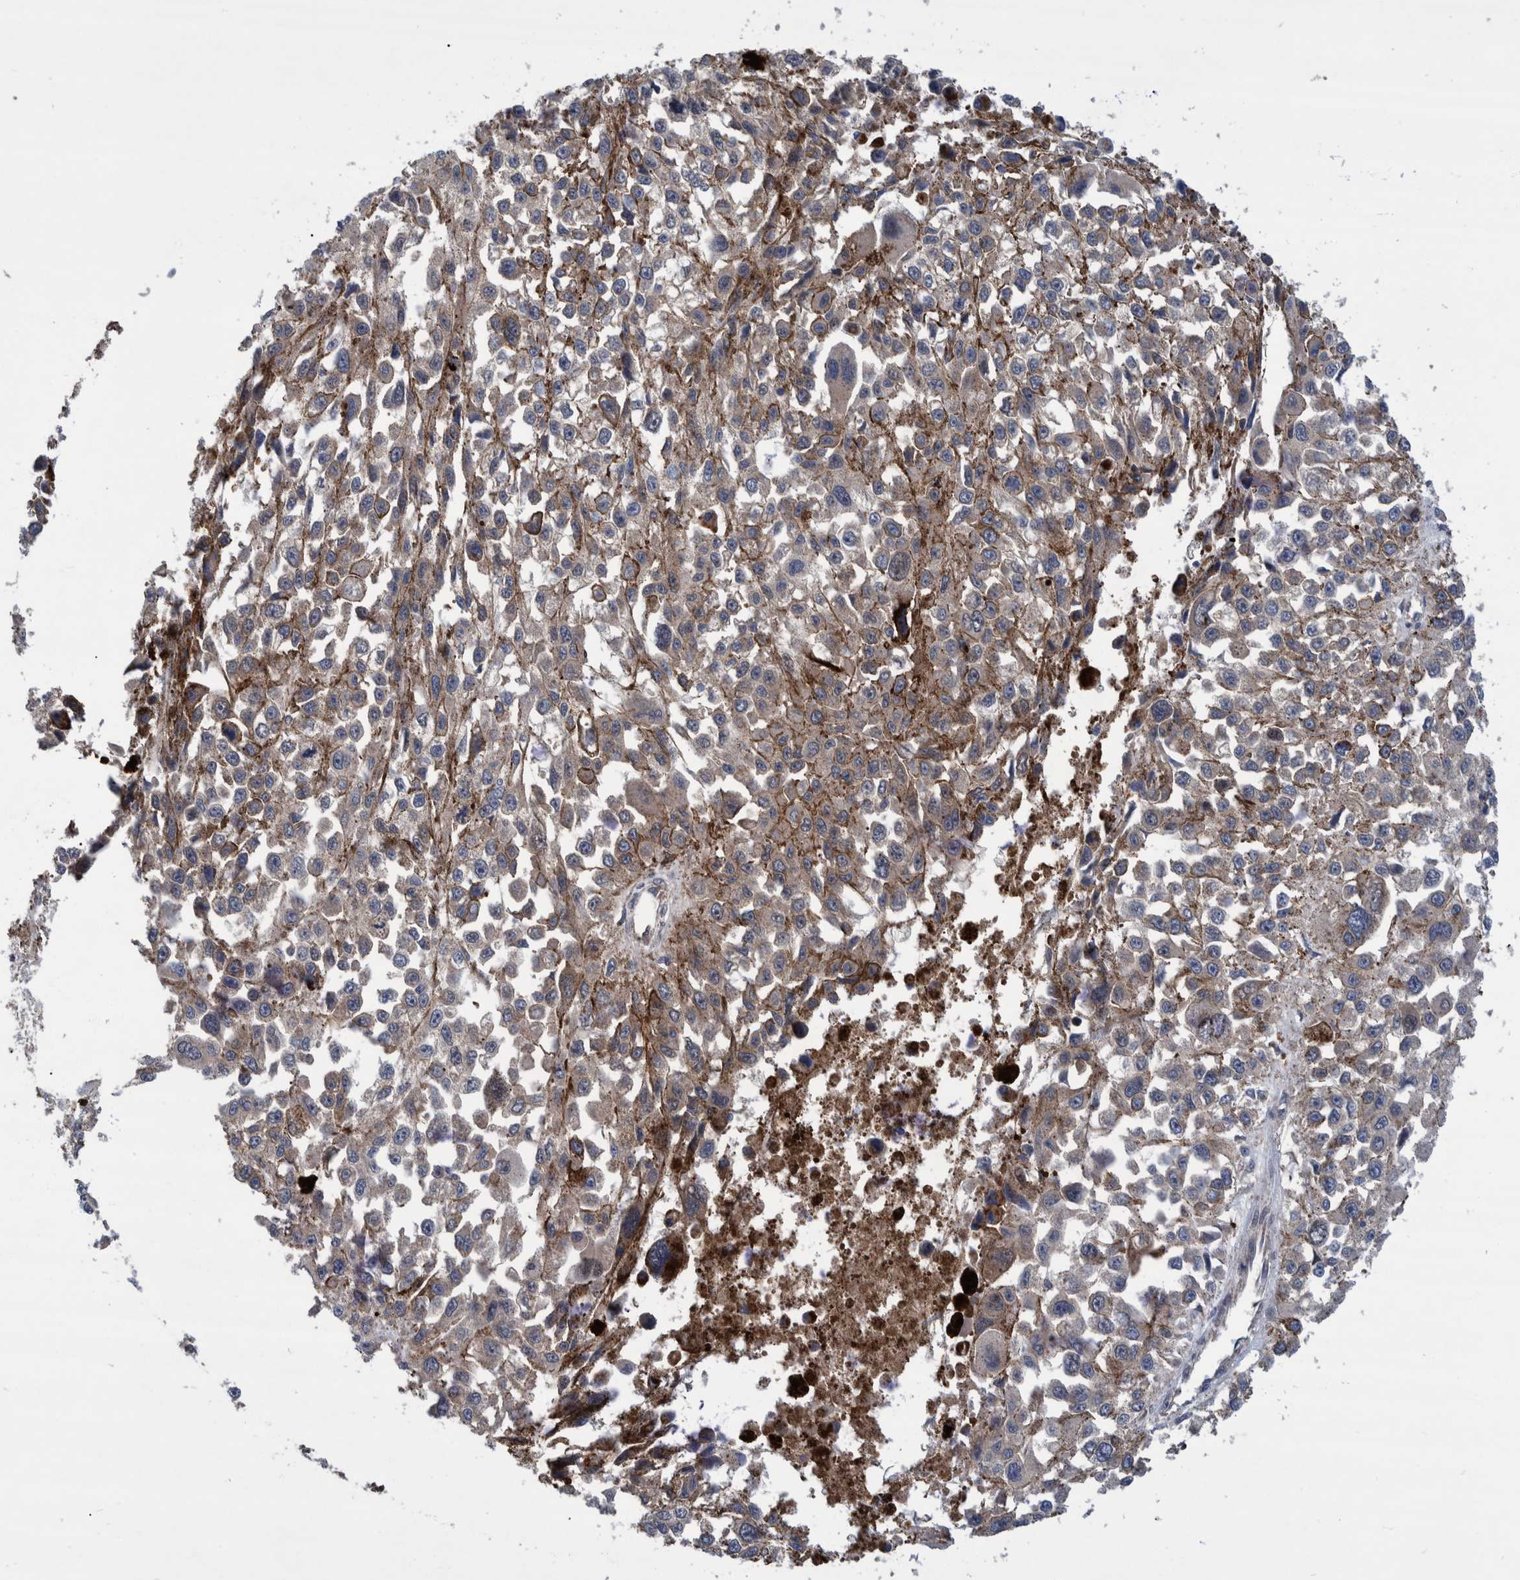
{"staining": {"intensity": "weak", "quantity": ">75%", "location": "cytoplasmic/membranous"}, "tissue": "melanoma", "cell_type": "Tumor cells", "image_type": "cancer", "snomed": [{"axis": "morphology", "description": "Malignant melanoma, Metastatic site"}, {"axis": "topography", "description": "Lymph node"}], "caption": "Human malignant melanoma (metastatic site) stained with a brown dye demonstrates weak cytoplasmic/membranous positive staining in approximately >75% of tumor cells.", "gene": "GRPEL2", "patient": {"sex": "male", "age": 59}}